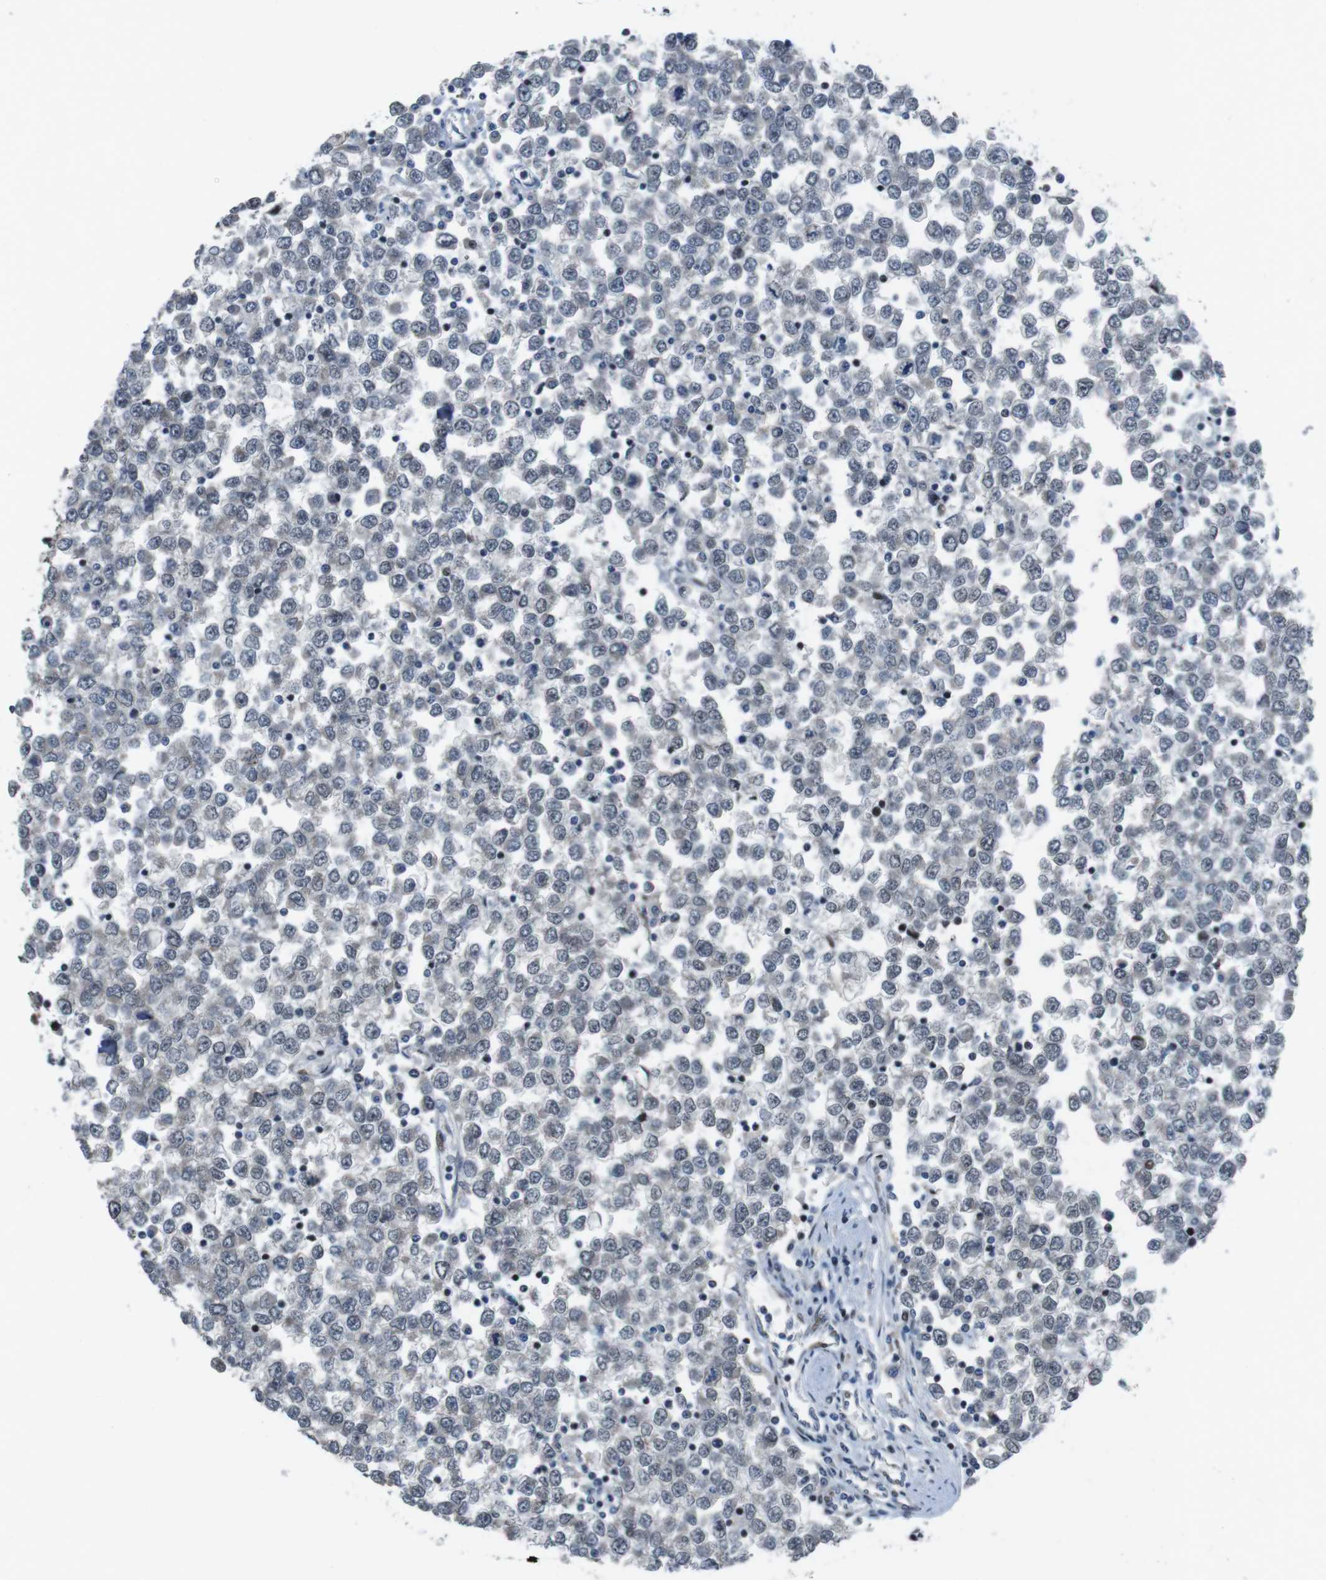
{"staining": {"intensity": "negative", "quantity": "none", "location": "none"}, "tissue": "testis cancer", "cell_type": "Tumor cells", "image_type": "cancer", "snomed": [{"axis": "morphology", "description": "Seminoma, NOS"}, {"axis": "topography", "description": "Testis"}], "caption": "High magnification brightfield microscopy of seminoma (testis) stained with DAB (3,3'-diaminobenzidine) (brown) and counterstained with hematoxylin (blue): tumor cells show no significant expression.", "gene": "PBRM1", "patient": {"sex": "male", "age": 65}}